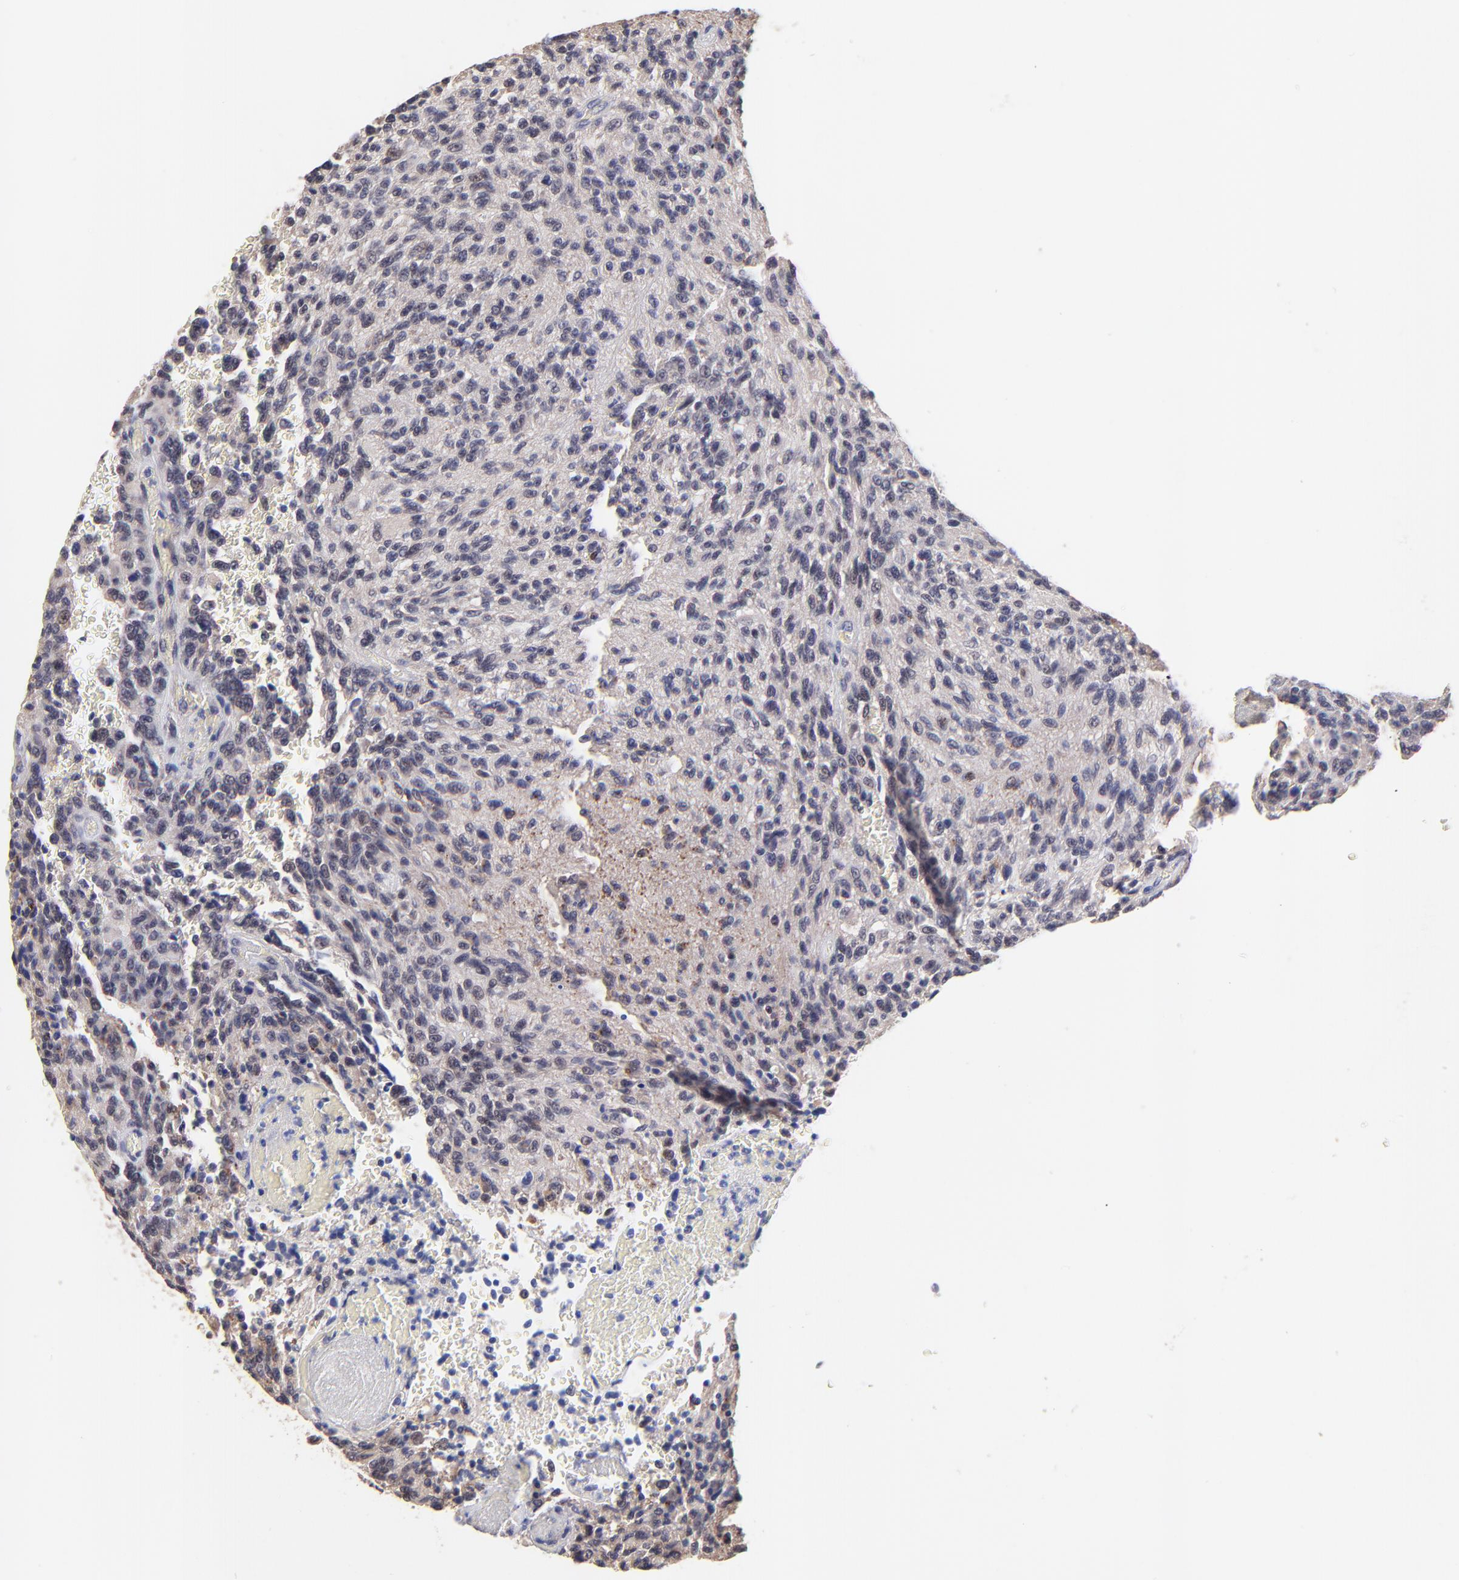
{"staining": {"intensity": "negative", "quantity": "none", "location": "none"}, "tissue": "glioma", "cell_type": "Tumor cells", "image_type": "cancer", "snomed": [{"axis": "morphology", "description": "Normal tissue, NOS"}, {"axis": "morphology", "description": "Glioma, malignant, High grade"}, {"axis": "topography", "description": "Cerebral cortex"}], "caption": "The immunohistochemistry micrograph has no significant positivity in tumor cells of malignant glioma (high-grade) tissue.", "gene": "ZNF747", "patient": {"sex": "male", "age": 56}}